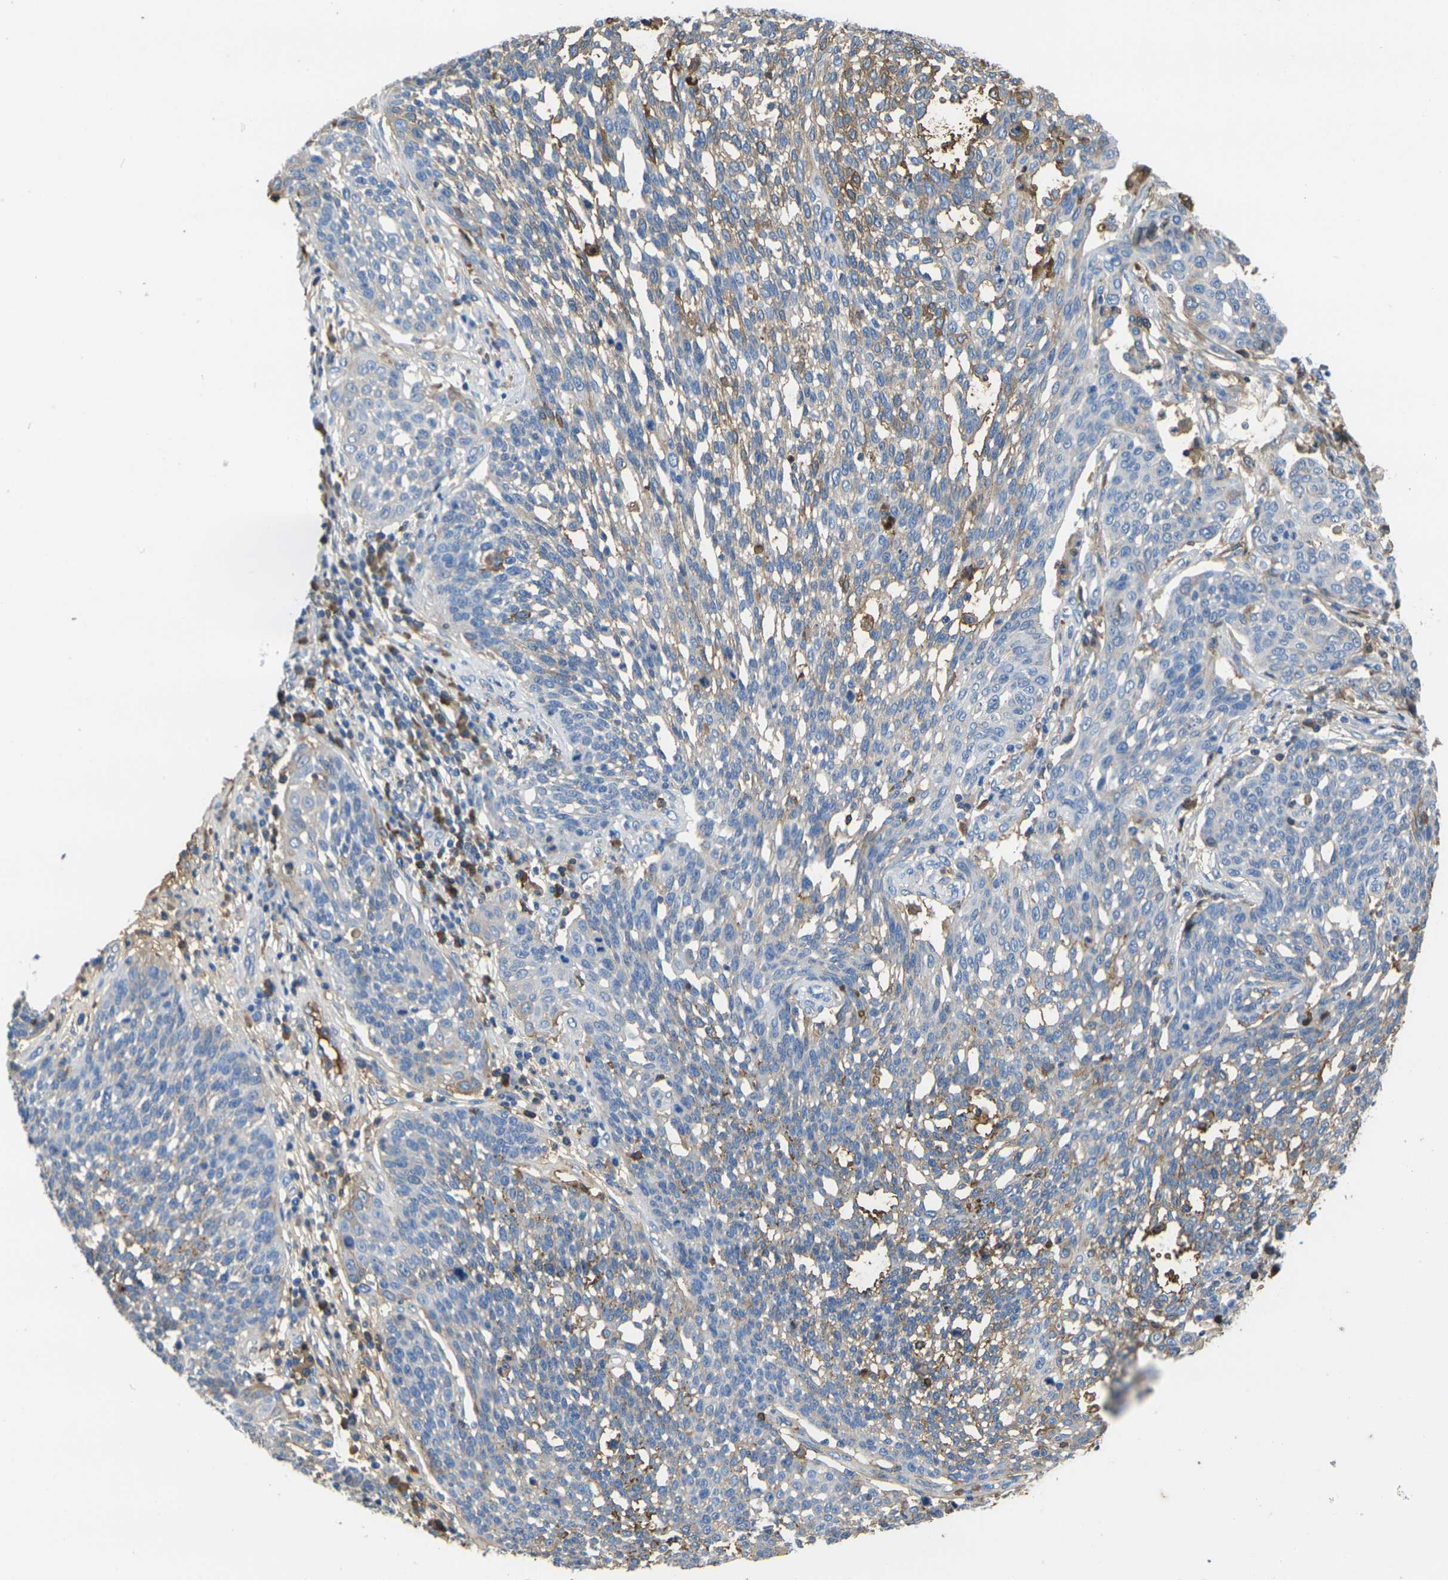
{"staining": {"intensity": "moderate", "quantity": "25%-75%", "location": "cytoplasmic/membranous"}, "tissue": "cervical cancer", "cell_type": "Tumor cells", "image_type": "cancer", "snomed": [{"axis": "morphology", "description": "Squamous cell carcinoma, NOS"}, {"axis": "topography", "description": "Cervix"}], "caption": "About 25%-75% of tumor cells in human cervical squamous cell carcinoma reveal moderate cytoplasmic/membranous protein staining as visualized by brown immunohistochemical staining.", "gene": "GREM2", "patient": {"sex": "female", "age": 34}}